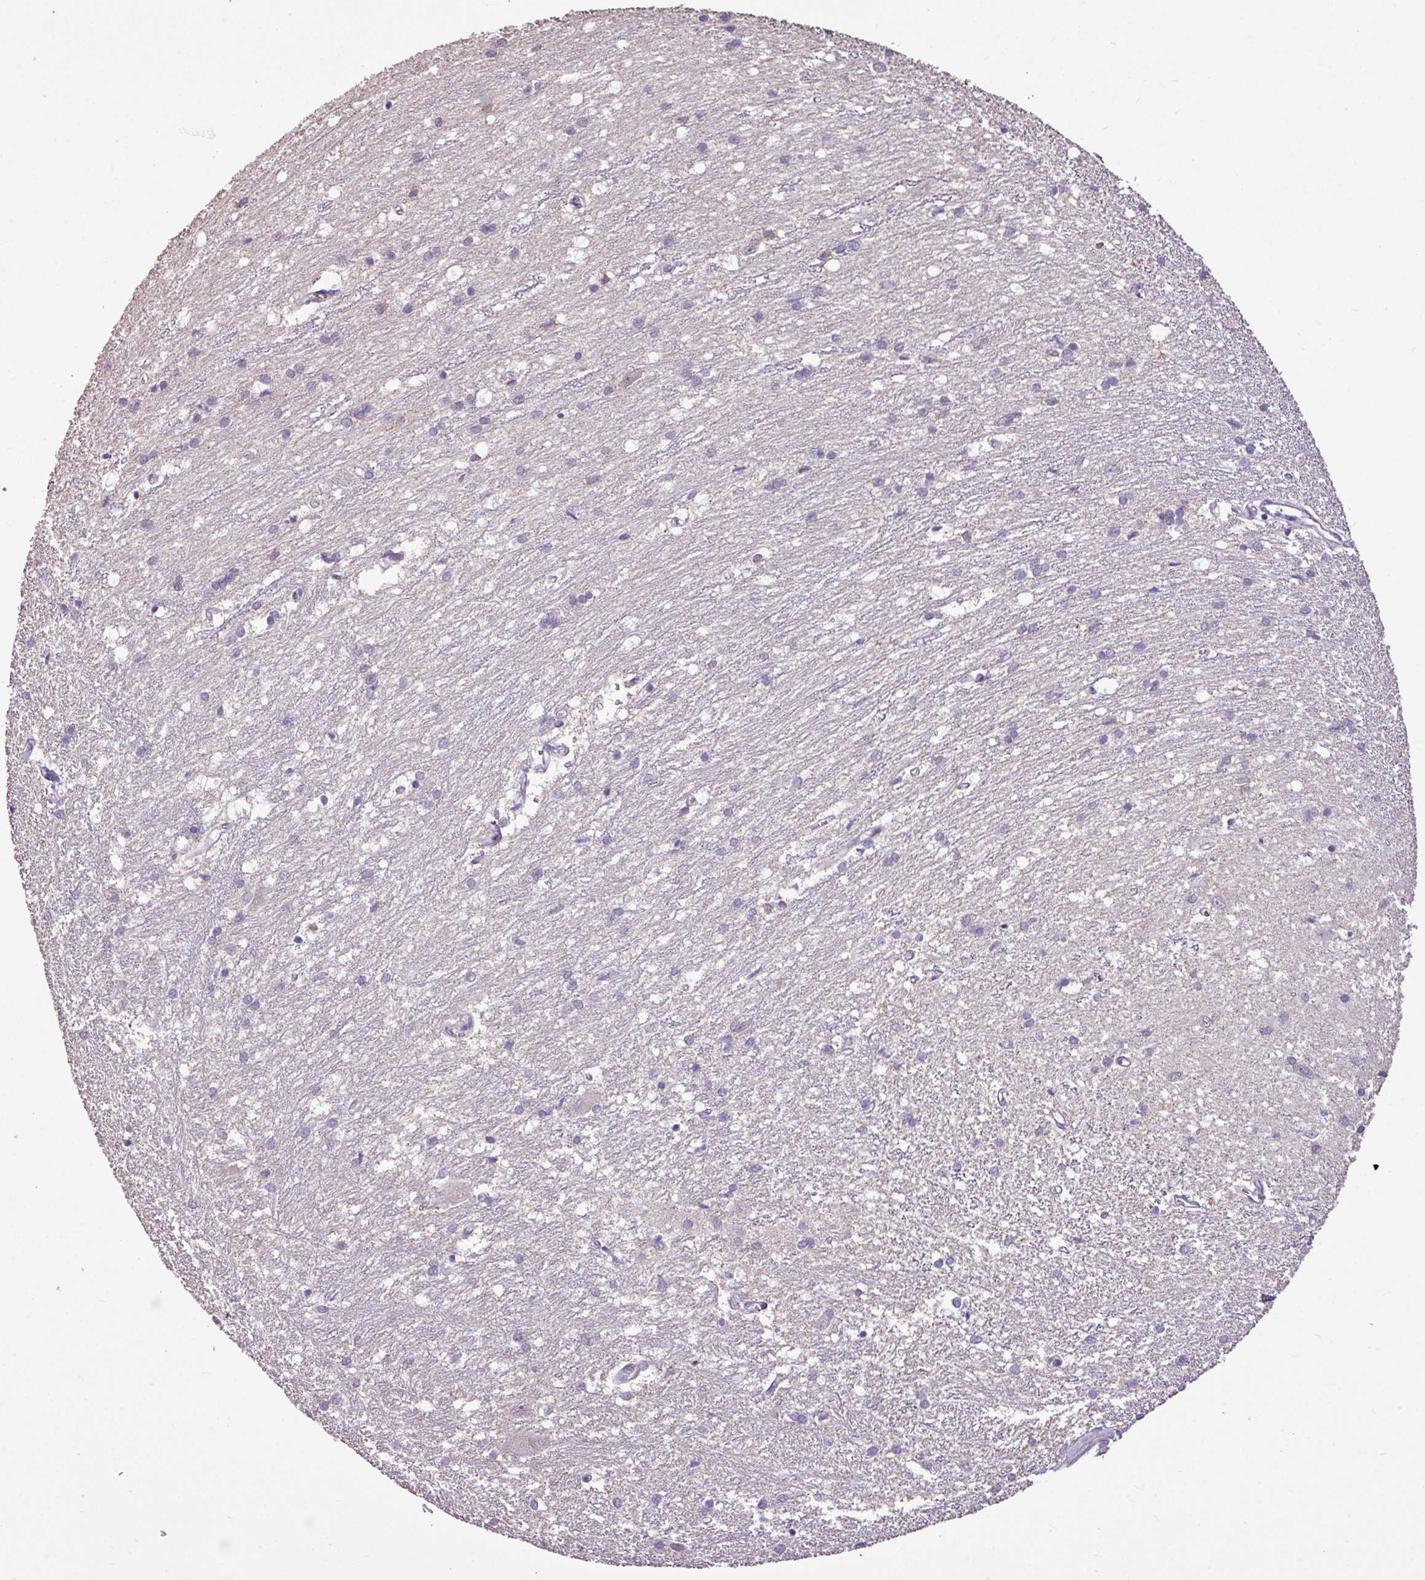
{"staining": {"intensity": "moderate", "quantity": "<25%", "location": "cytoplasmic/membranous"}, "tissue": "caudate", "cell_type": "Glial cells", "image_type": "normal", "snomed": [{"axis": "morphology", "description": "Normal tissue, NOS"}, {"axis": "topography", "description": "Lateral ventricle wall"}], "caption": "Immunohistochemistry histopathology image of benign caudate: human caudate stained using IHC shows low levels of moderate protein expression localized specifically in the cytoplasmic/membranous of glial cells, appearing as a cytoplasmic/membranous brown color.", "gene": "ALDH2", "patient": {"sex": "male", "age": 37}}